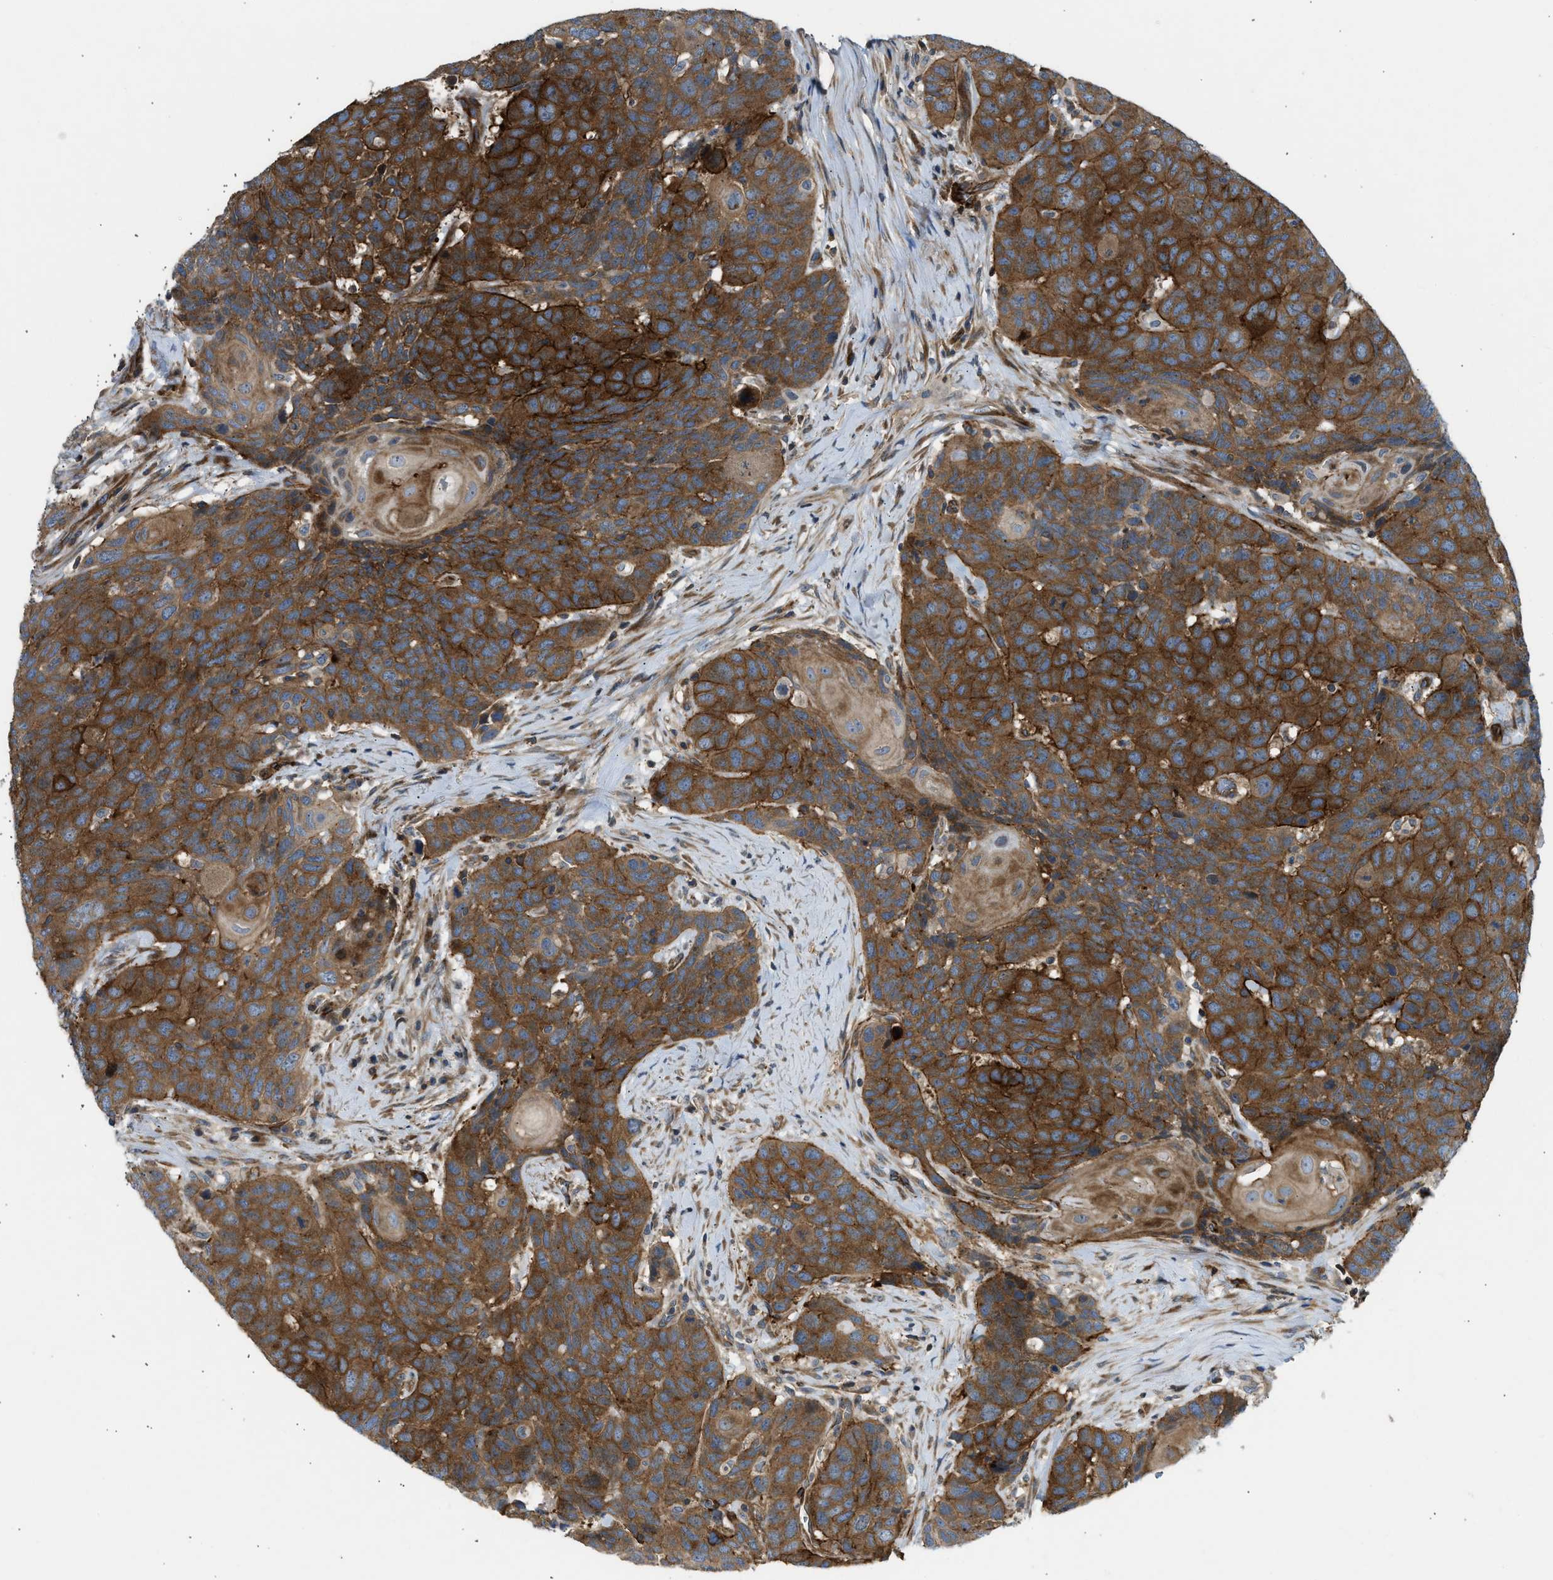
{"staining": {"intensity": "strong", "quantity": ">75%", "location": "cytoplasmic/membranous"}, "tissue": "head and neck cancer", "cell_type": "Tumor cells", "image_type": "cancer", "snomed": [{"axis": "morphology", "description": "Squamous cell carcinoma, NOS"}, {"axis": "topography", "description": "Head-Neck"}], "caption": "Protein staining demonstrates strong cytoplasmic/membranous staining in approximately >75% of tumor cells in head and neck squamous cell carcinoma. (Stains: DAB (3,3'-diaminobenzidine) in brown, nuclei in blue, Microscopy: brightfield microscopy at high magnification).", "gene": "NYNRIN", "patient": {"sex": "male", "age": 66}}